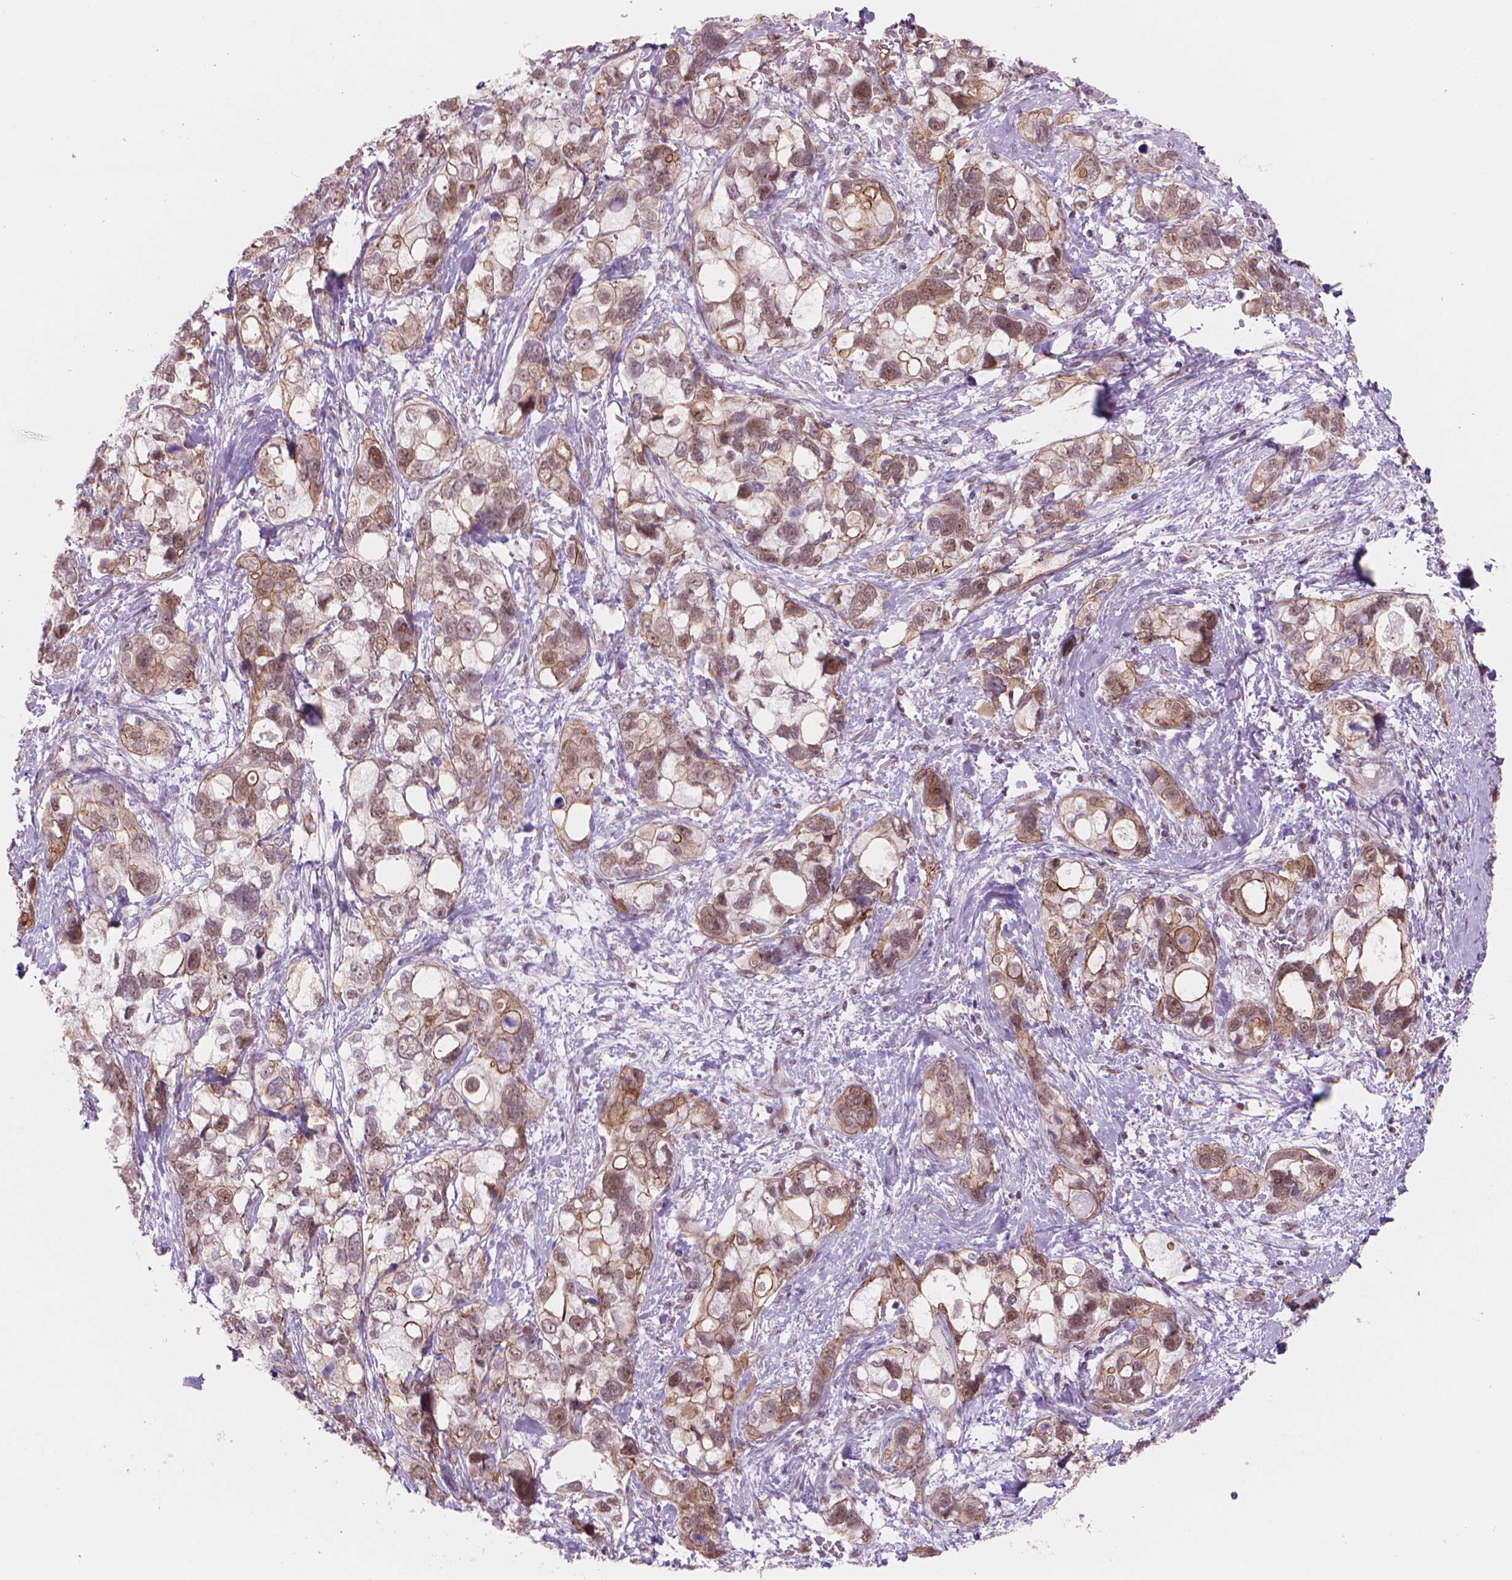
{"staining": {"intensity": "moderate", "quantity": ">75%", "location": "cytoplasmic/membranous,nuclear"}, "tissue": "stomach cancer", "cell_type": "Tumor cells", "image_type": "cancer", "snomed": [{"axis": "morphology", "description": "Adenocarcinoma, NOS"}, {"axis": "topography", "description": "Stomach, upper"}], "caption": "This is a micrograph of immunohistochemistry (IHC) staining of adenocarcinoma (stomach), which shows moderate expression in the cytoplasmic/membranous and nuclear of tumor cells.", "gene": "POLR3D", "patient": {"sex": "female", "age": 81}}